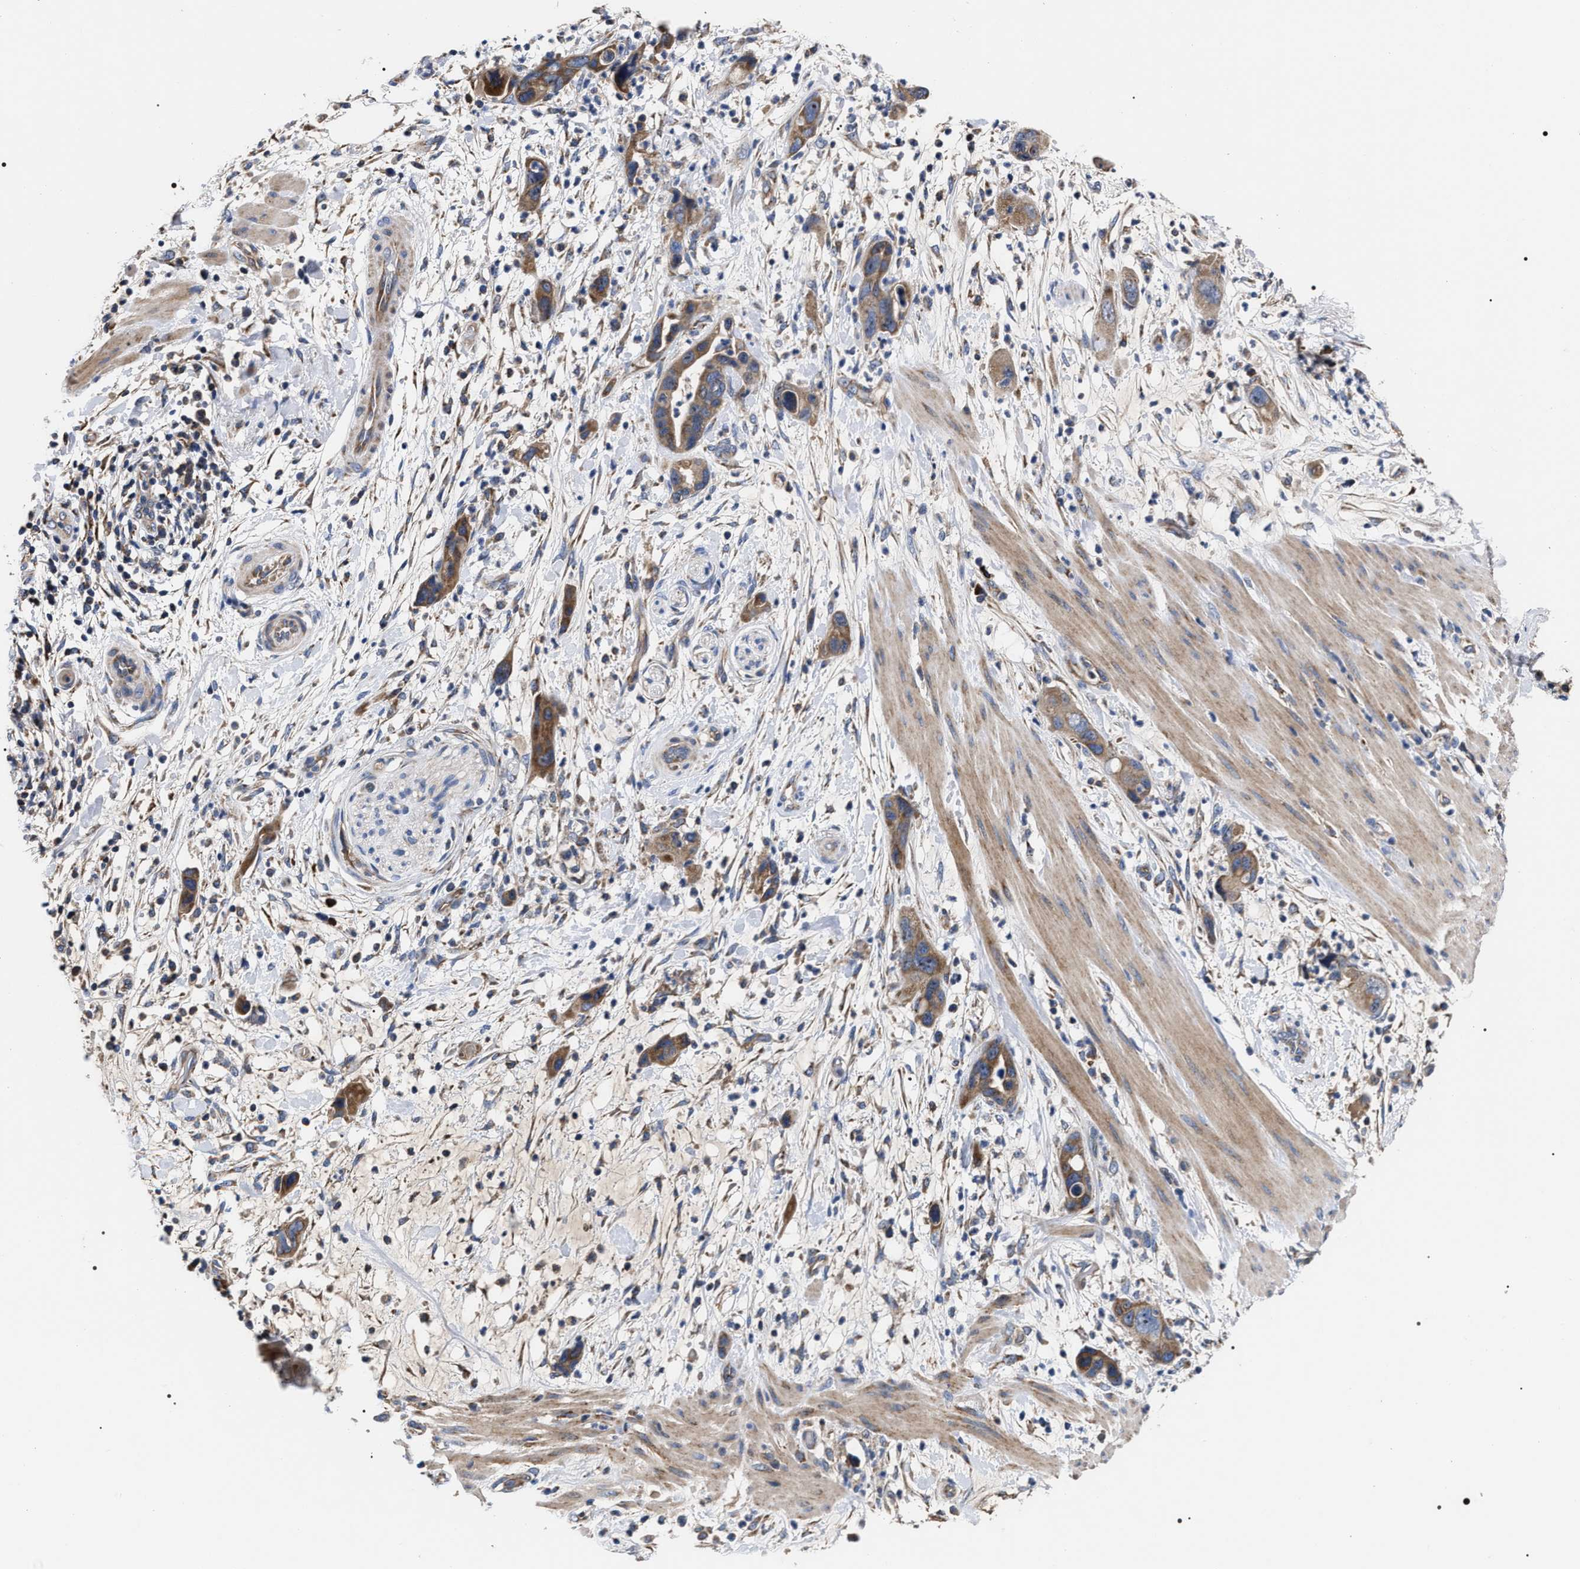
{"staining": {"intensity": "moderate", "quantity": ">75%", "location": "cytoplasmic/membranous"}, "tissue": "pancreatic cancer", "cell_type": "Tumor cells", "image_type": "cancer", "snomed": [{"axis": "morphology", "description": "Adenocarcinoma, NOS"}, {"axis": "topography", "description": "Pancreas"}], "caption": "The immunohistochemical stain labels moderate cytoplasmic/membranous staining in tumor cells of pancreatic cancer (adenocarcinoma) tissue.", "gene": "MACC1", "patient": {"sex": "female", "age": 71}}